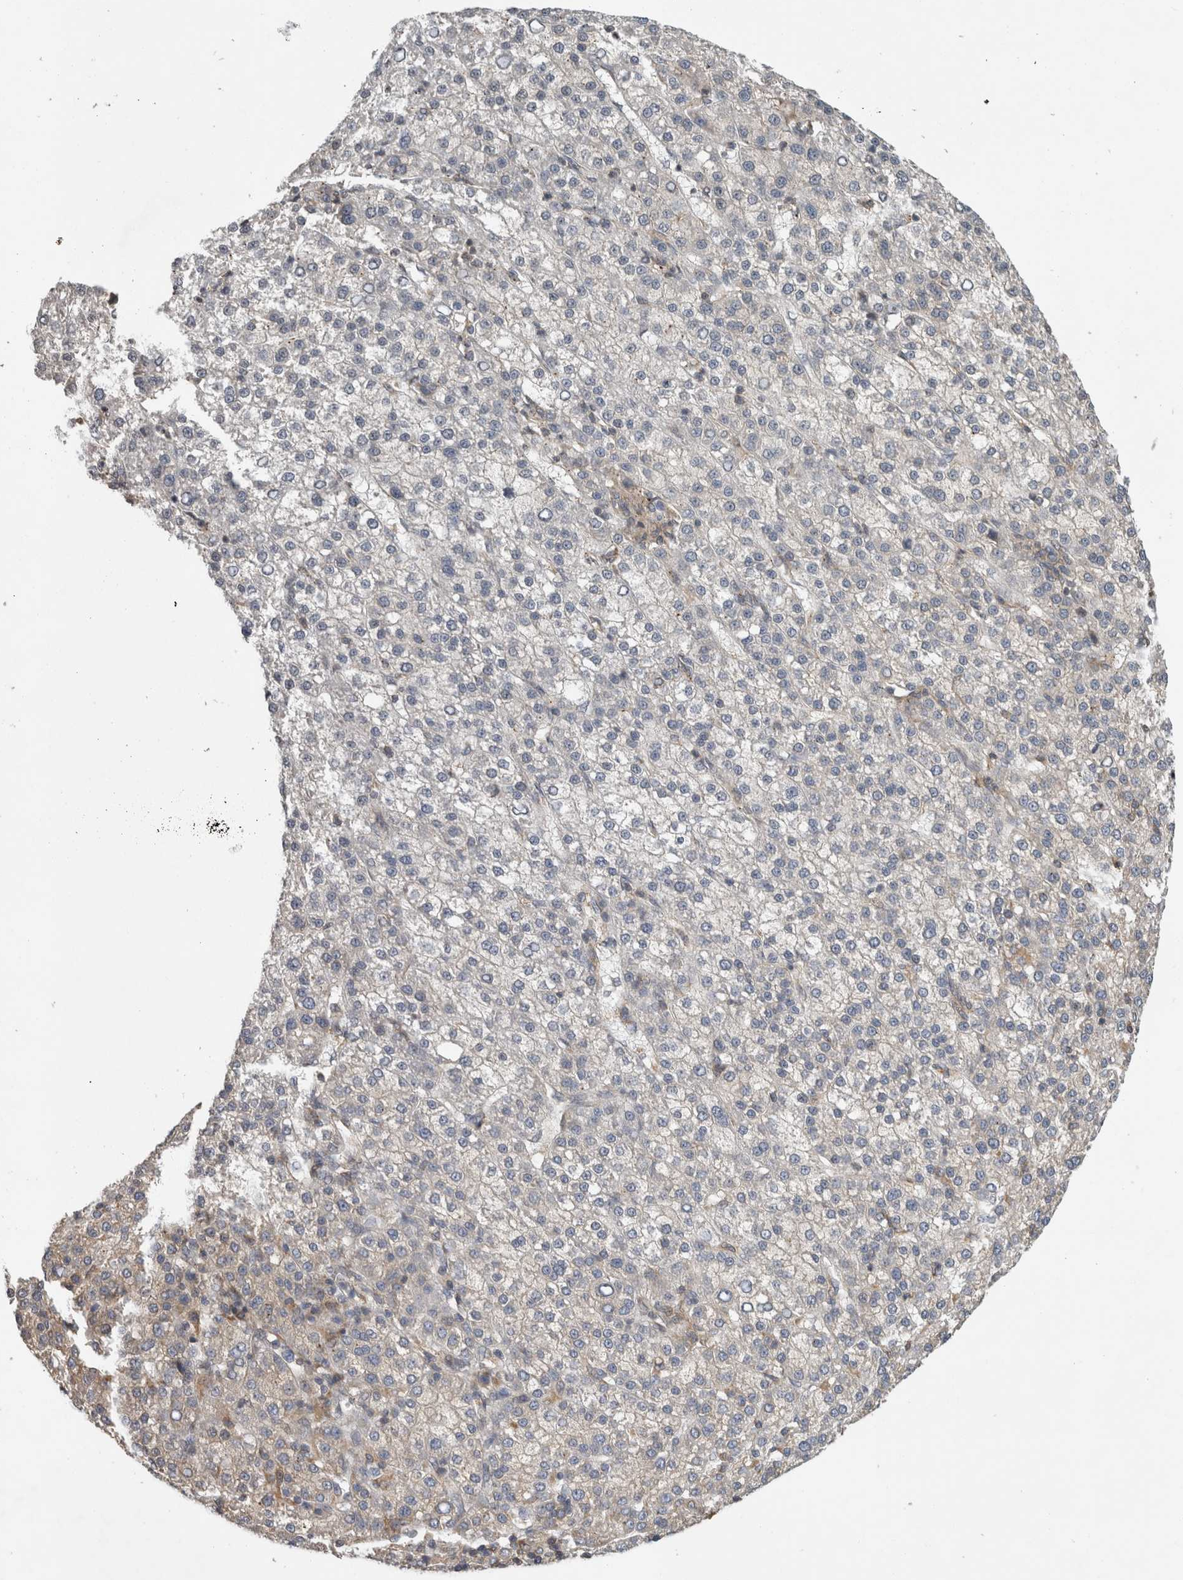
{"staining": {"intensity": "negative", "quantity": "none", "location": "none"}, "tissue": "liver cancer", "cell_type": "Tumor cells", "image_type": "cancer", "snomed": [{"axis": "morphology", "description": "Carcinoma, Hepatocellular, NOS"}, {"axis": "topography", "description": "Liver"}], "caption": "An immunohistochemistry image of liver hepatocellular carcinoma is shown. There is no staining in tumor cells of liver hepatocellular carcinoma.", "gene": "PARP6", "patient": {"sex": "female", "age": 58}}